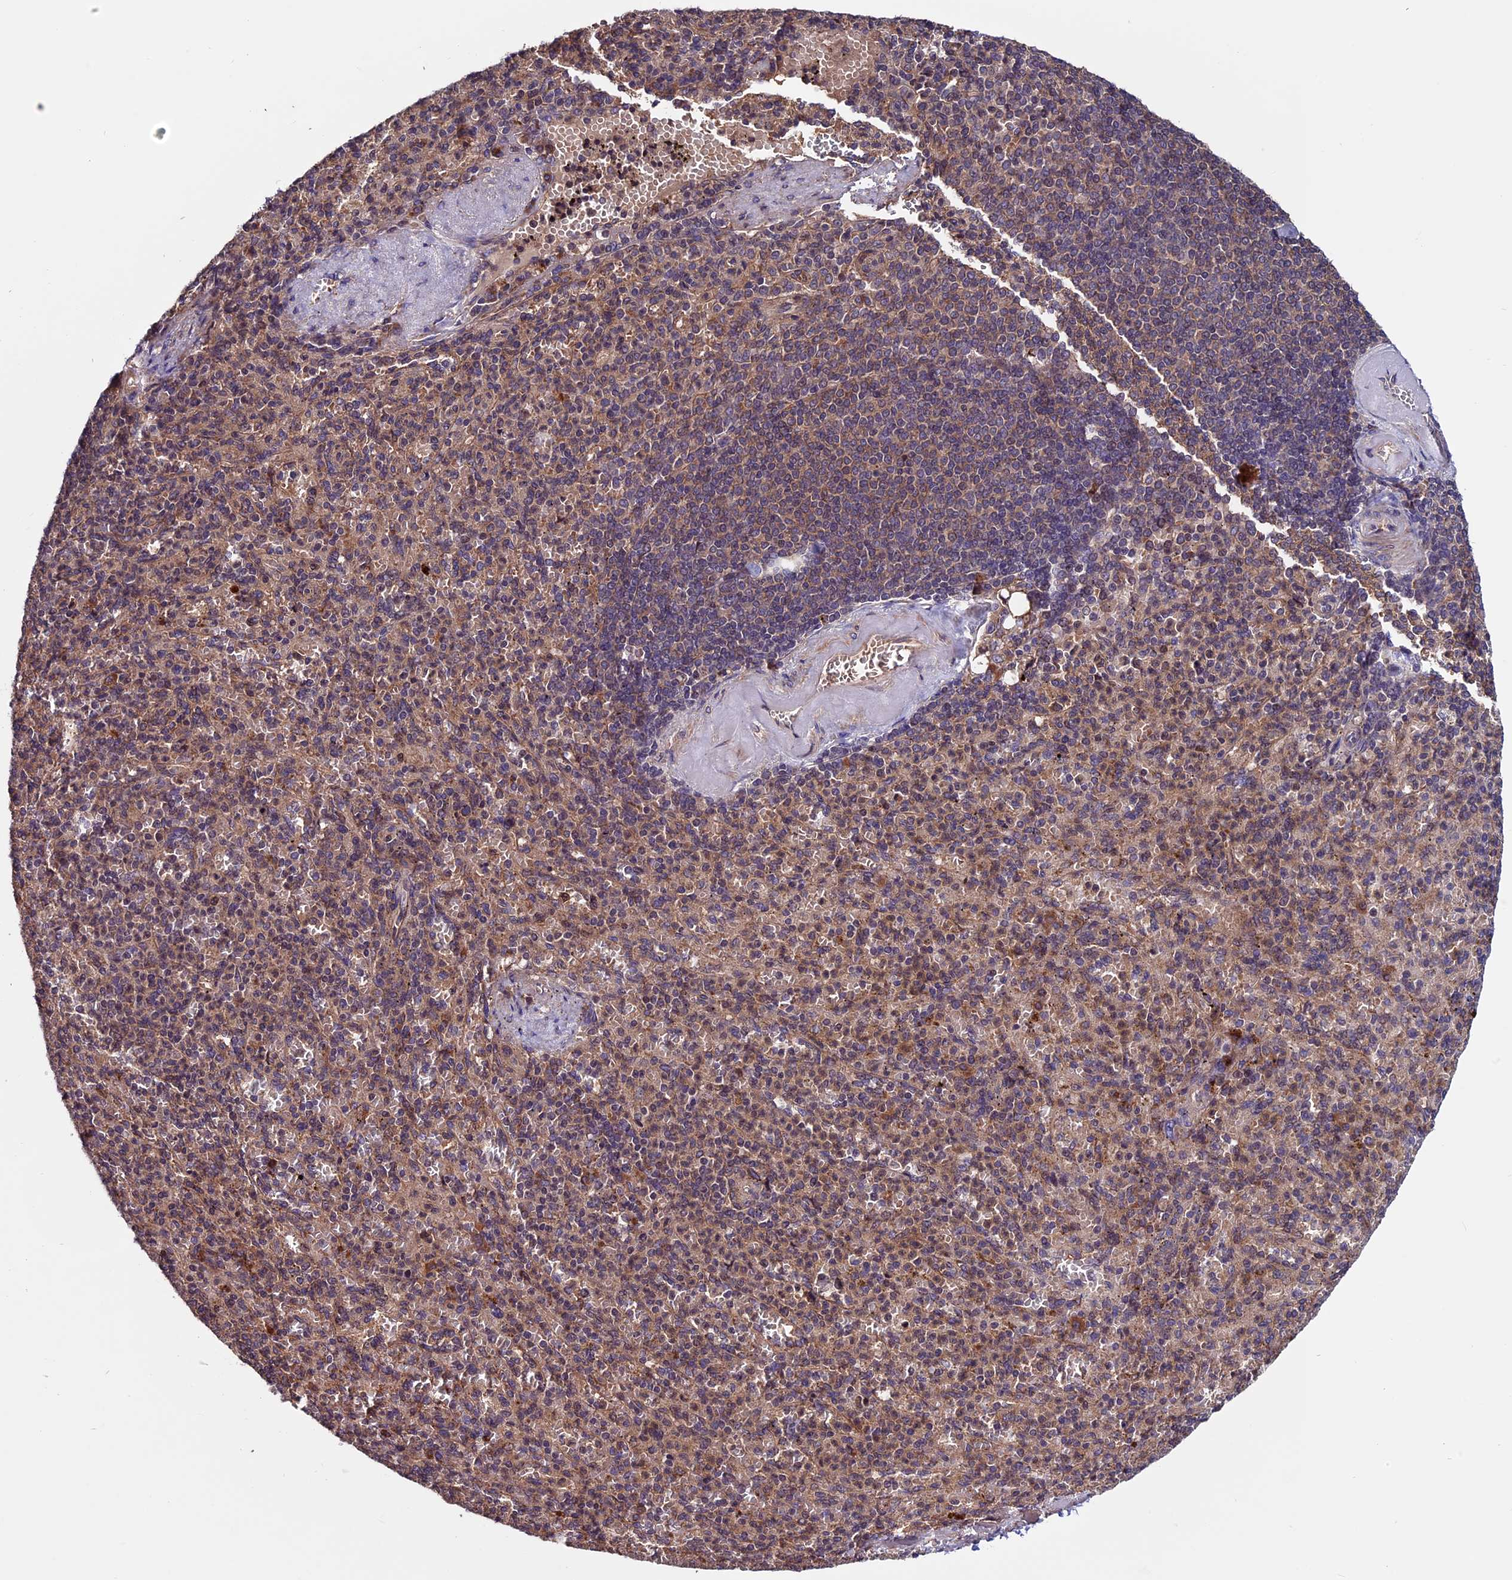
{"staining": {"intensity": "moderate", "quantity": "<25%", "location": "cytoplasmic/membranous"}, "tissue": "spleen", "cell_type": "Cells in red pulp", "image_type": "normal", "snomed": [{"axis": "morphology", "description": "Normal tissue, NOS"}, {"axis": "topography", "description": "Spleen"}], "caption": "Brown immunohistochemical staining in normal spleen demonstrates moderate cytoplasmic/membranous staining in approximately <25% of cells in red pulp.", "gene": "ZNF598", "patient": {"sex": "female", "age": 74}}